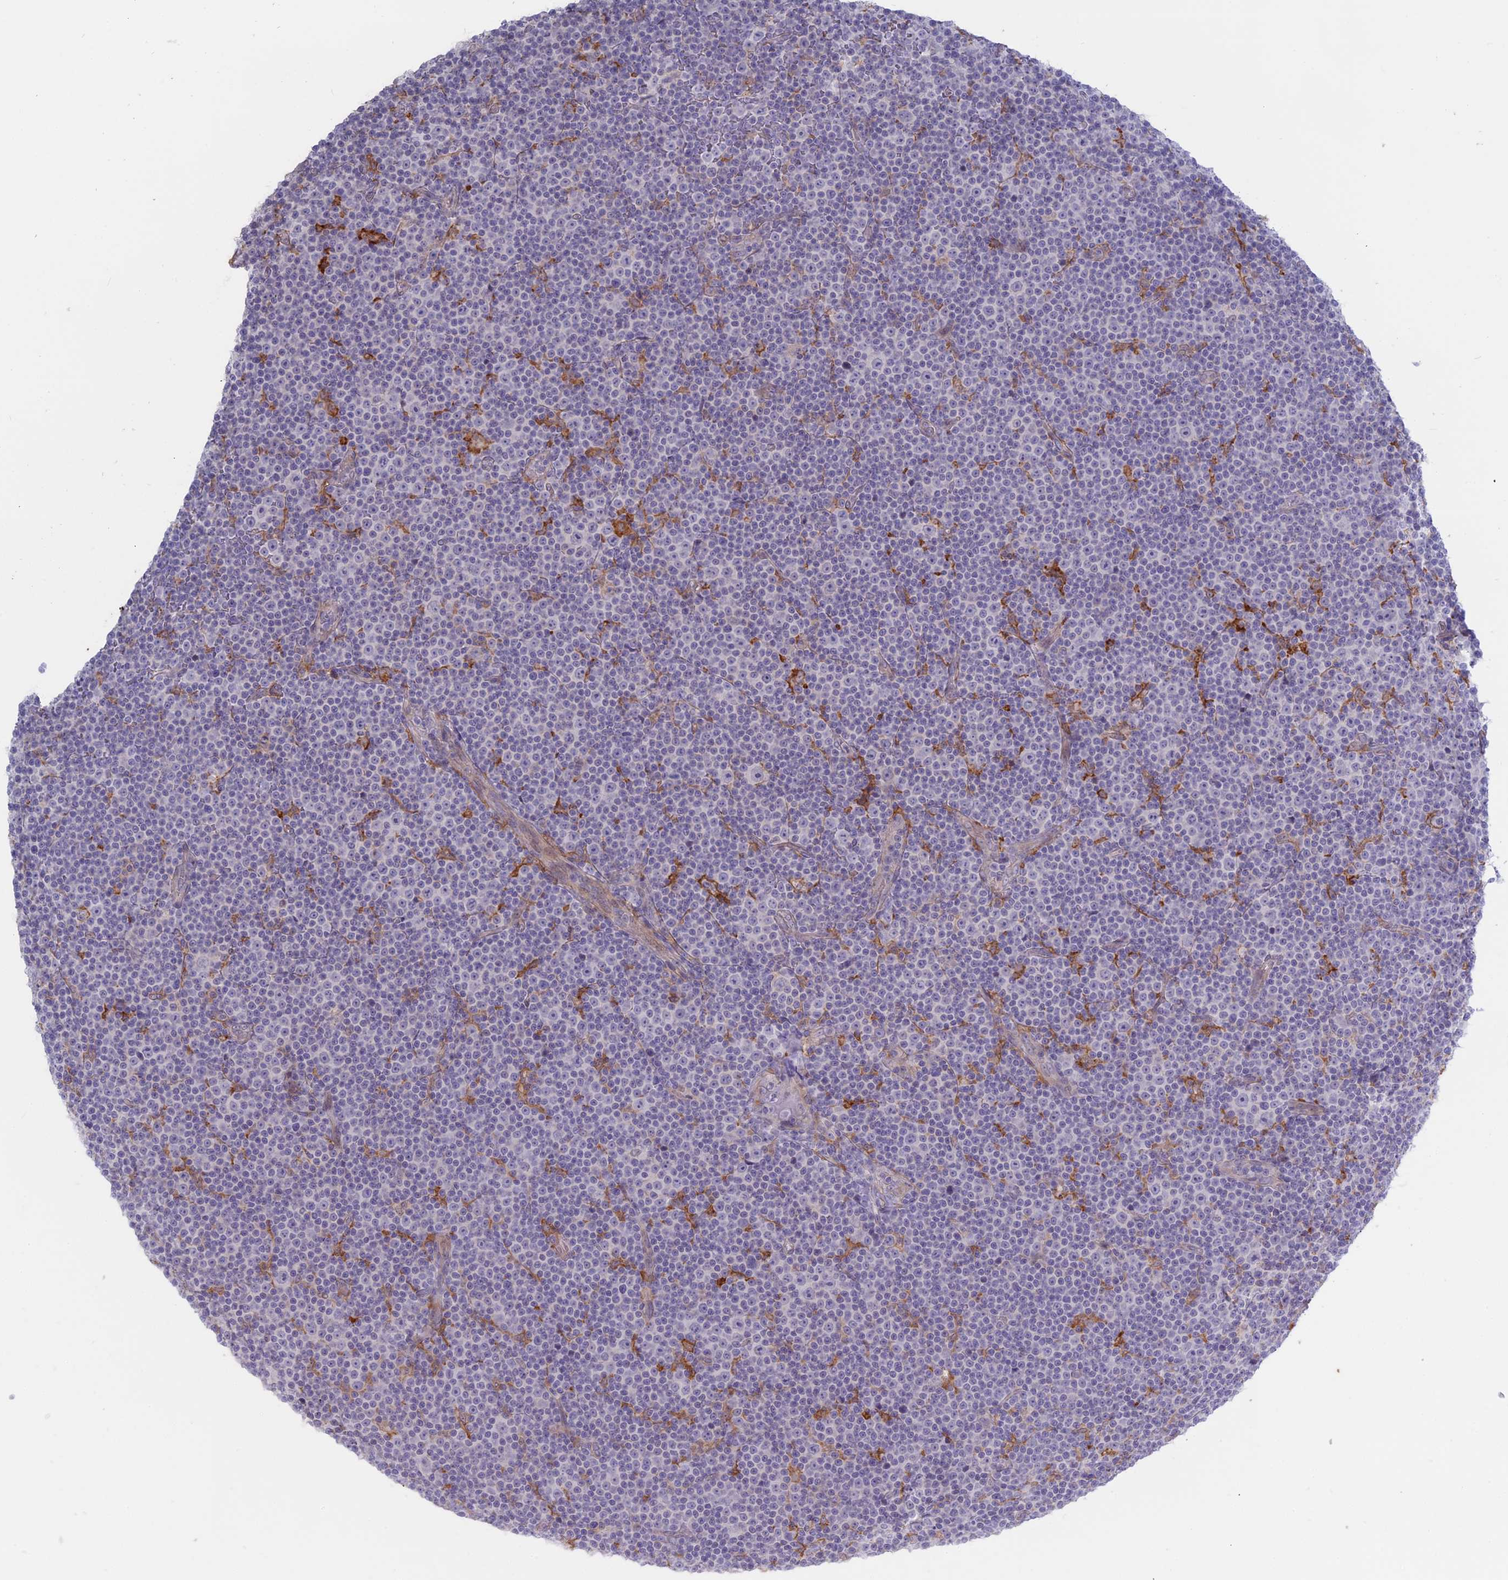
{"staining": {"intensity": "negative", "quantity": "none", "location": "none"}, "tissue": "lymphoma", "cell_type": "Tumor cells", "image_type": "cancer", "snomed": [{"axis": "morphology", "description": "Malignant lymphoma, non-Hodgkin's type, Low grade"}, {"axis": "topography", "description": "Lymph node"}], "caption": "A photomicrograph of human low-grade malignant lymphoma, non-Hodgkin's type is negative for staining in tumor cells.", "gene": "MYO5B", "patient": {"sex": "female", "age": 67}}